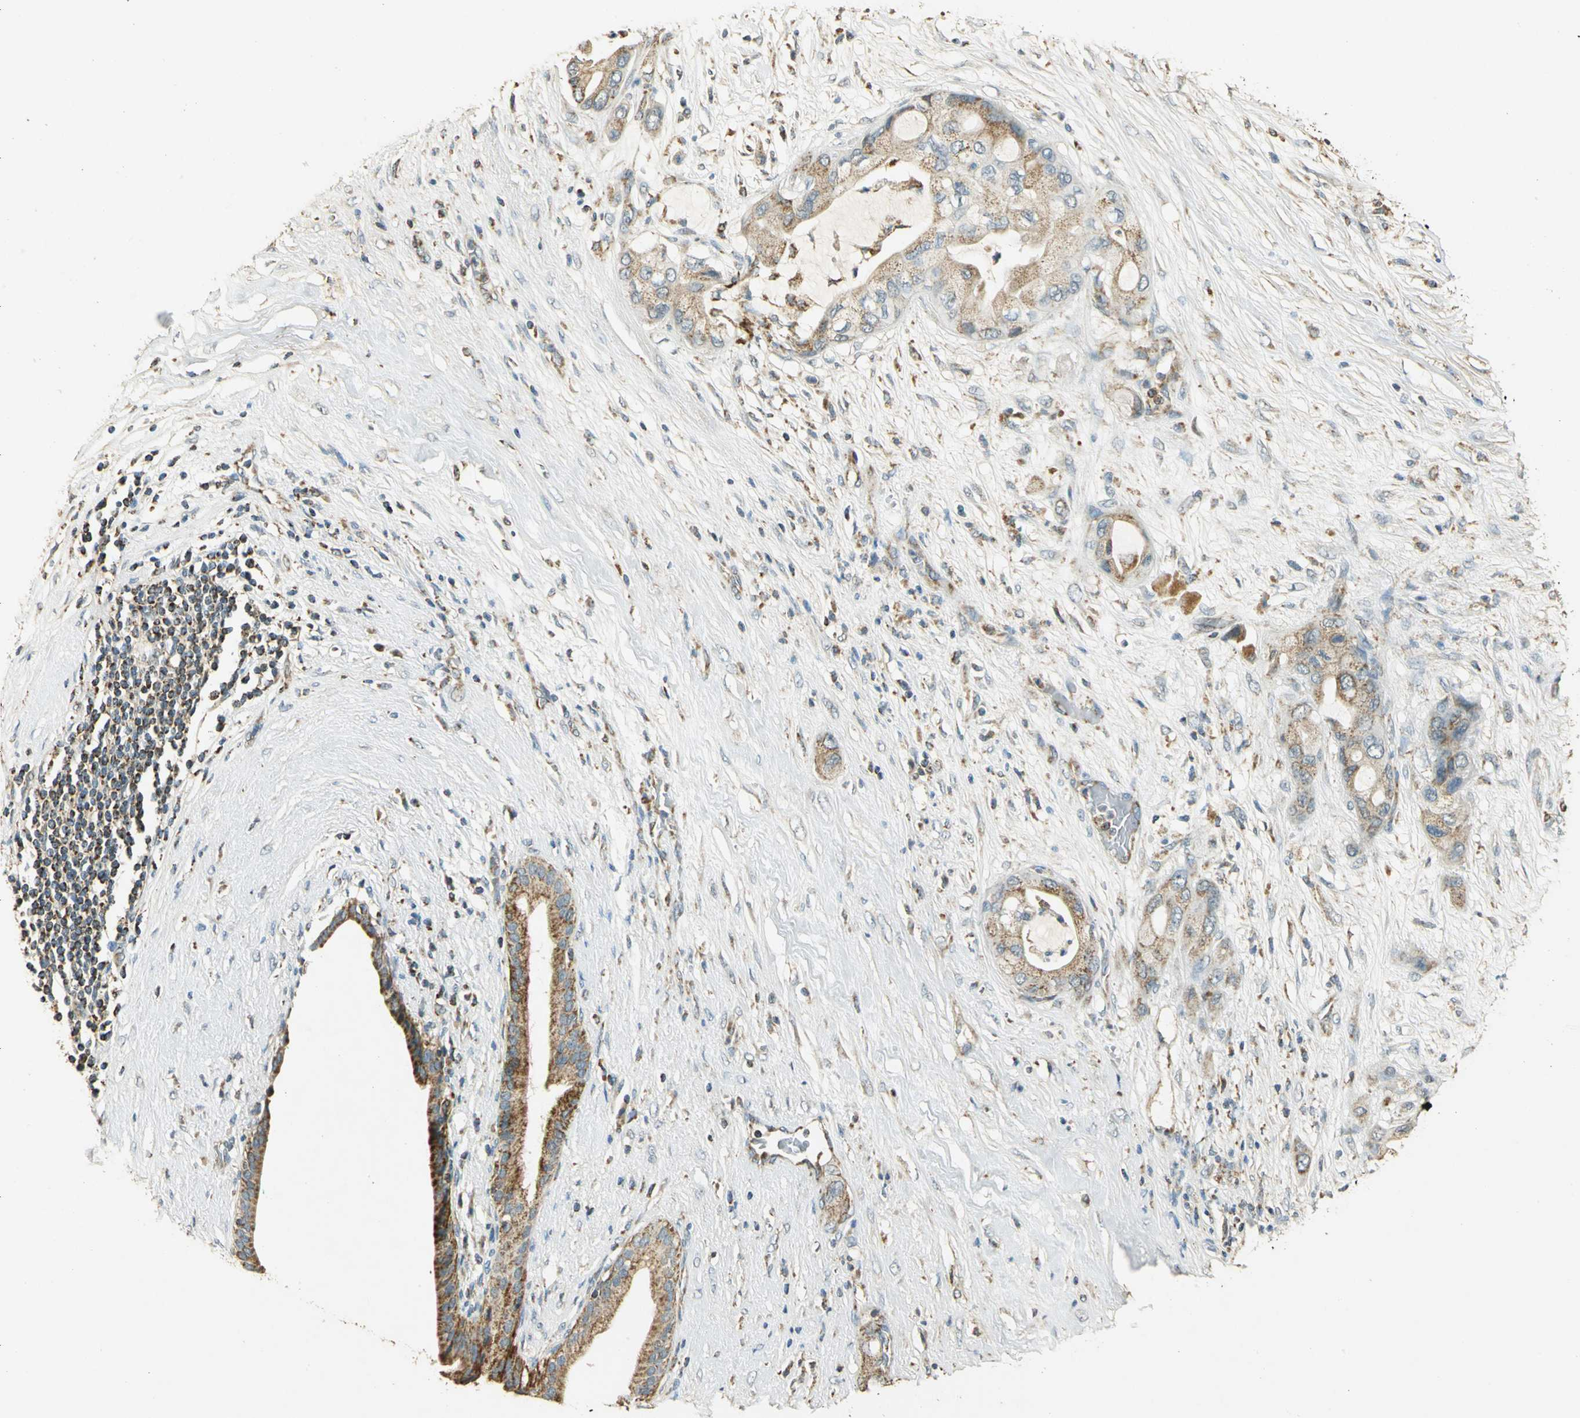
{"staining": {"intensity": "weak", "quantity": ">75%", "location": "cytoplasmic/membranous"}, "tissue": "pancreatic cancer", "cell_type": "Tumor cells", "image_type": "cancer", "snomed": [{"axis": "morphology", "description": "Adenocarcinoma, NOS"}, {"axis": "topography", "description": "Pancreas"}], "caption": "IHC staining of pancreatic cancer, which shows low levels of weak cytoplasmic/membranous staining in approximately >75% of tumor cells indicating weak cytoplasmic/membranous protein expression. The staining was performed using DAB (brown) for protein detection and nuclei were counterstained in hematoxylin (blue).", "gene": "HDHD5", "patient": {"sex": "female", "age": 59}}